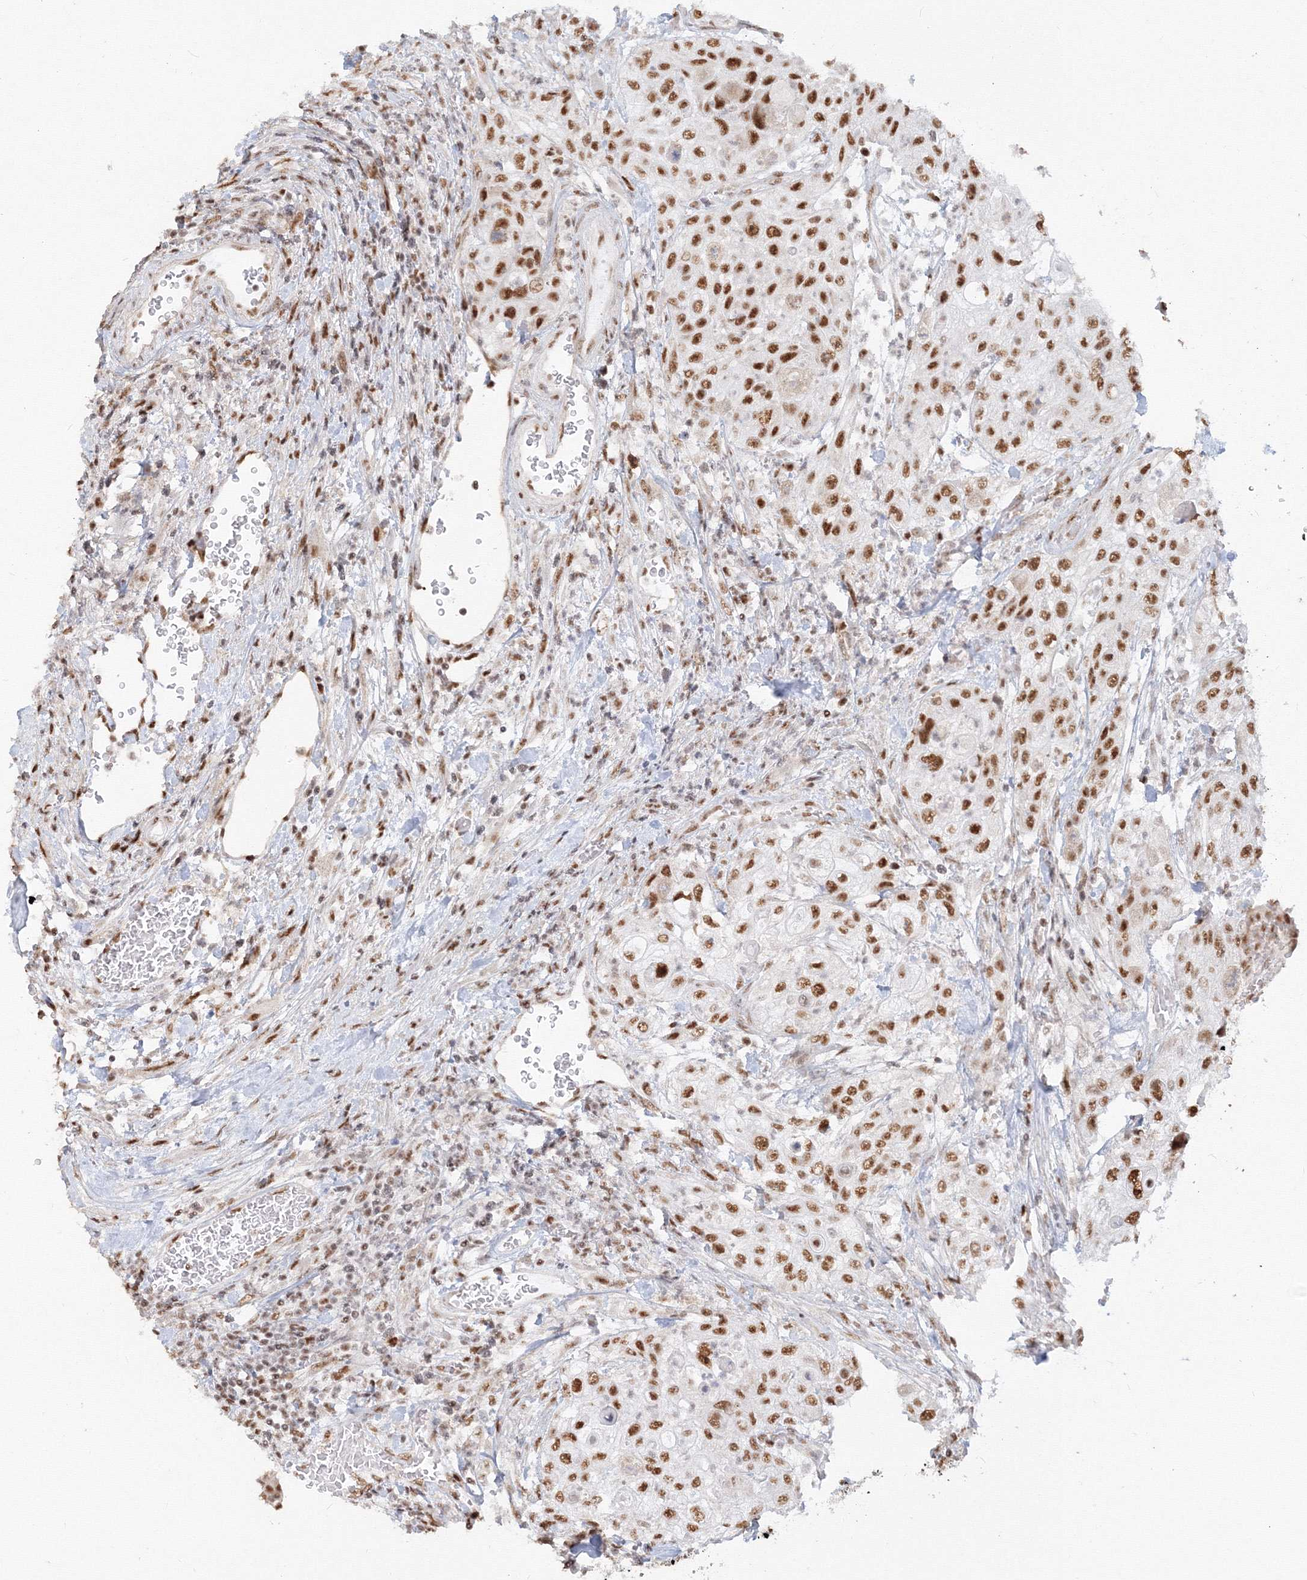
{"staining": {"intensity": "moderate", "quantity": ">75%", "location": "nuclear"}, "tissue": "urothelial cancer", "cell_type": "Tumor cells", "image_type": "cancer", "snomed": [{"axis": "morphology", "description": "Urothelial carcinoma, High grade"}, {"axis": "topography", "description": "Urinary bladder"}], "caption": "A medium amount of moderate nuclear expression is present in about >75% of tumor cells in high-grade urothelial carcinoma tissue.", "gene": "PPP4R2", "patient": {"sex": "female", "age": 79}}